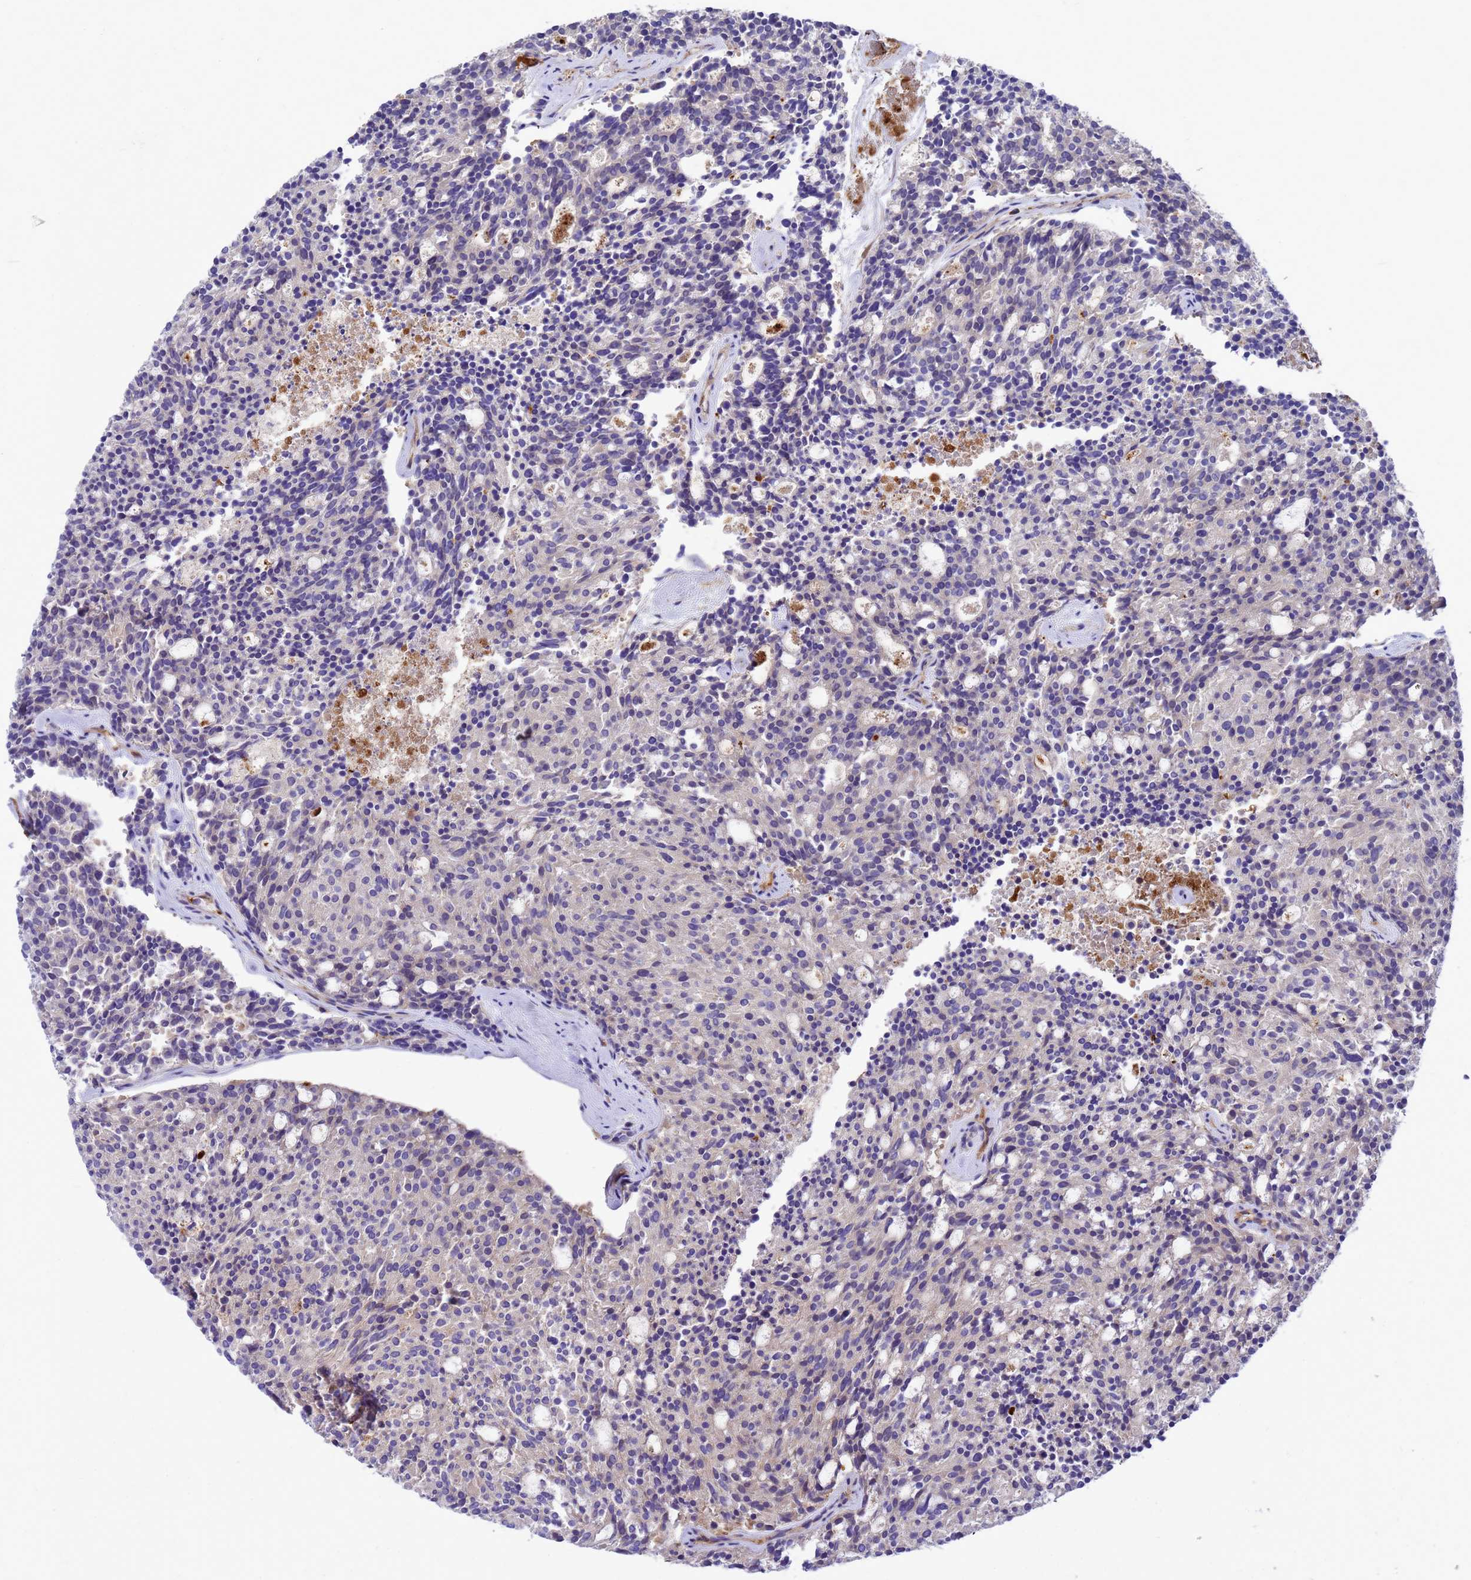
{"staining": {"intensity": "negative", "quantity": "none", "location": "none"}, "tissue": "carcinoid", "cell_type": "Tumor cells", "image_type": "cancer", "snomed": [{"axis": "morphology", "description": "Carcinoid, malignant, NOS"}, {"axis": "topography", "description": "Pancreas"}], "caption": "Immunohistochemical staining of human carcinoid exhibits no significant expression in tumor cells.", "gene": "ZNF235", "patient": {"sex": "female", "age": 54}}